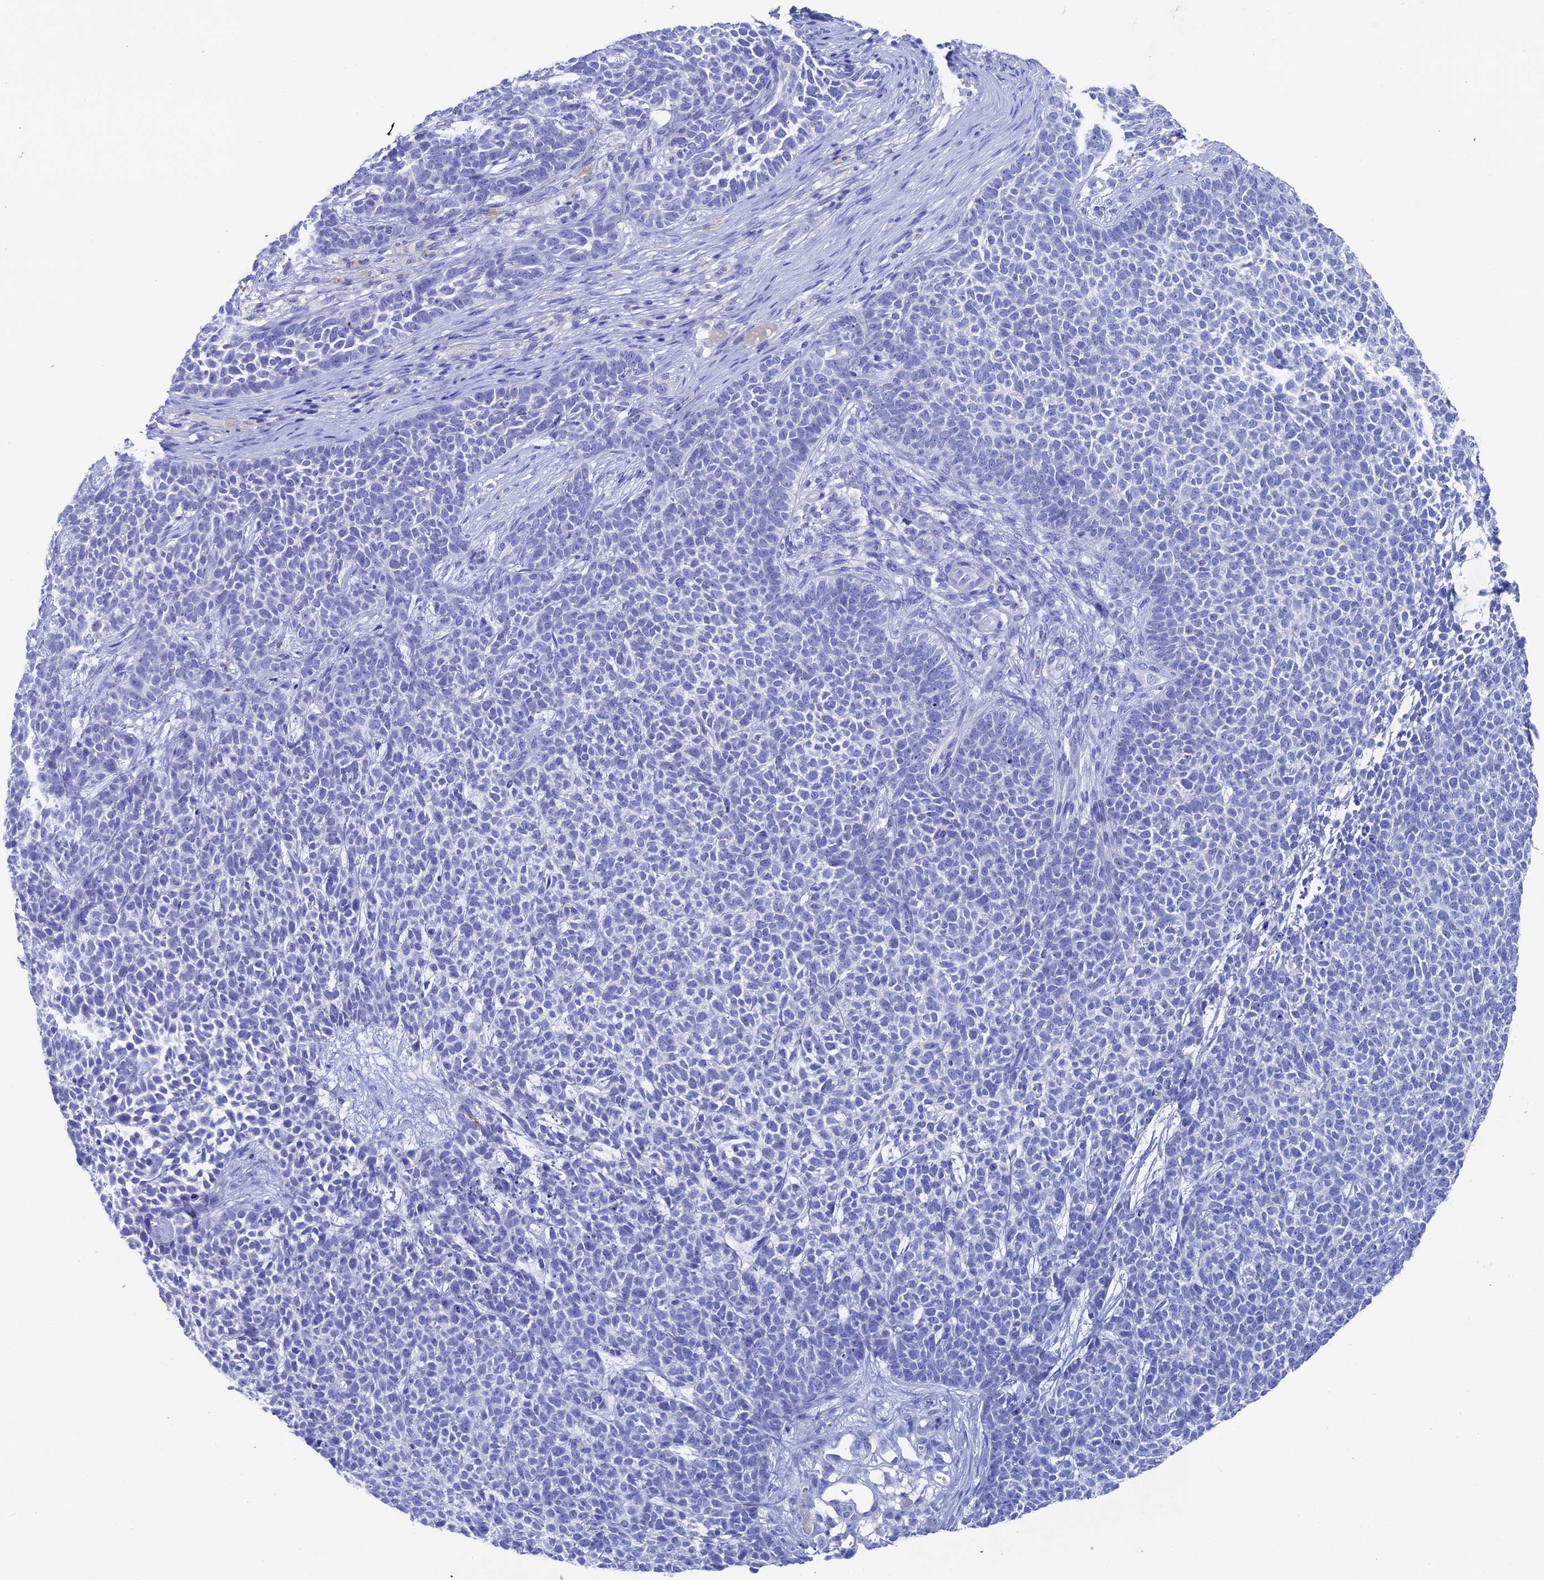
{"staining": {"intensity": "negative", "quantity": "none", "location": "none"}, "tissue": "skin cancer", "cell_type": "Tumor cells", "image_type": "cancer", "snomed": [{"axis": "morphology", "description": "Basal cell carcinoma"}, {"axis": "topography", "description": "Skin"}], "caption": "The photomicrograph demonstrates no staining of tumor cells in skin cancer. (DAB IHC with hematoxylin counter stain).", "gene": "UNC119", "patient": {"sex": "female", "age": 84}}